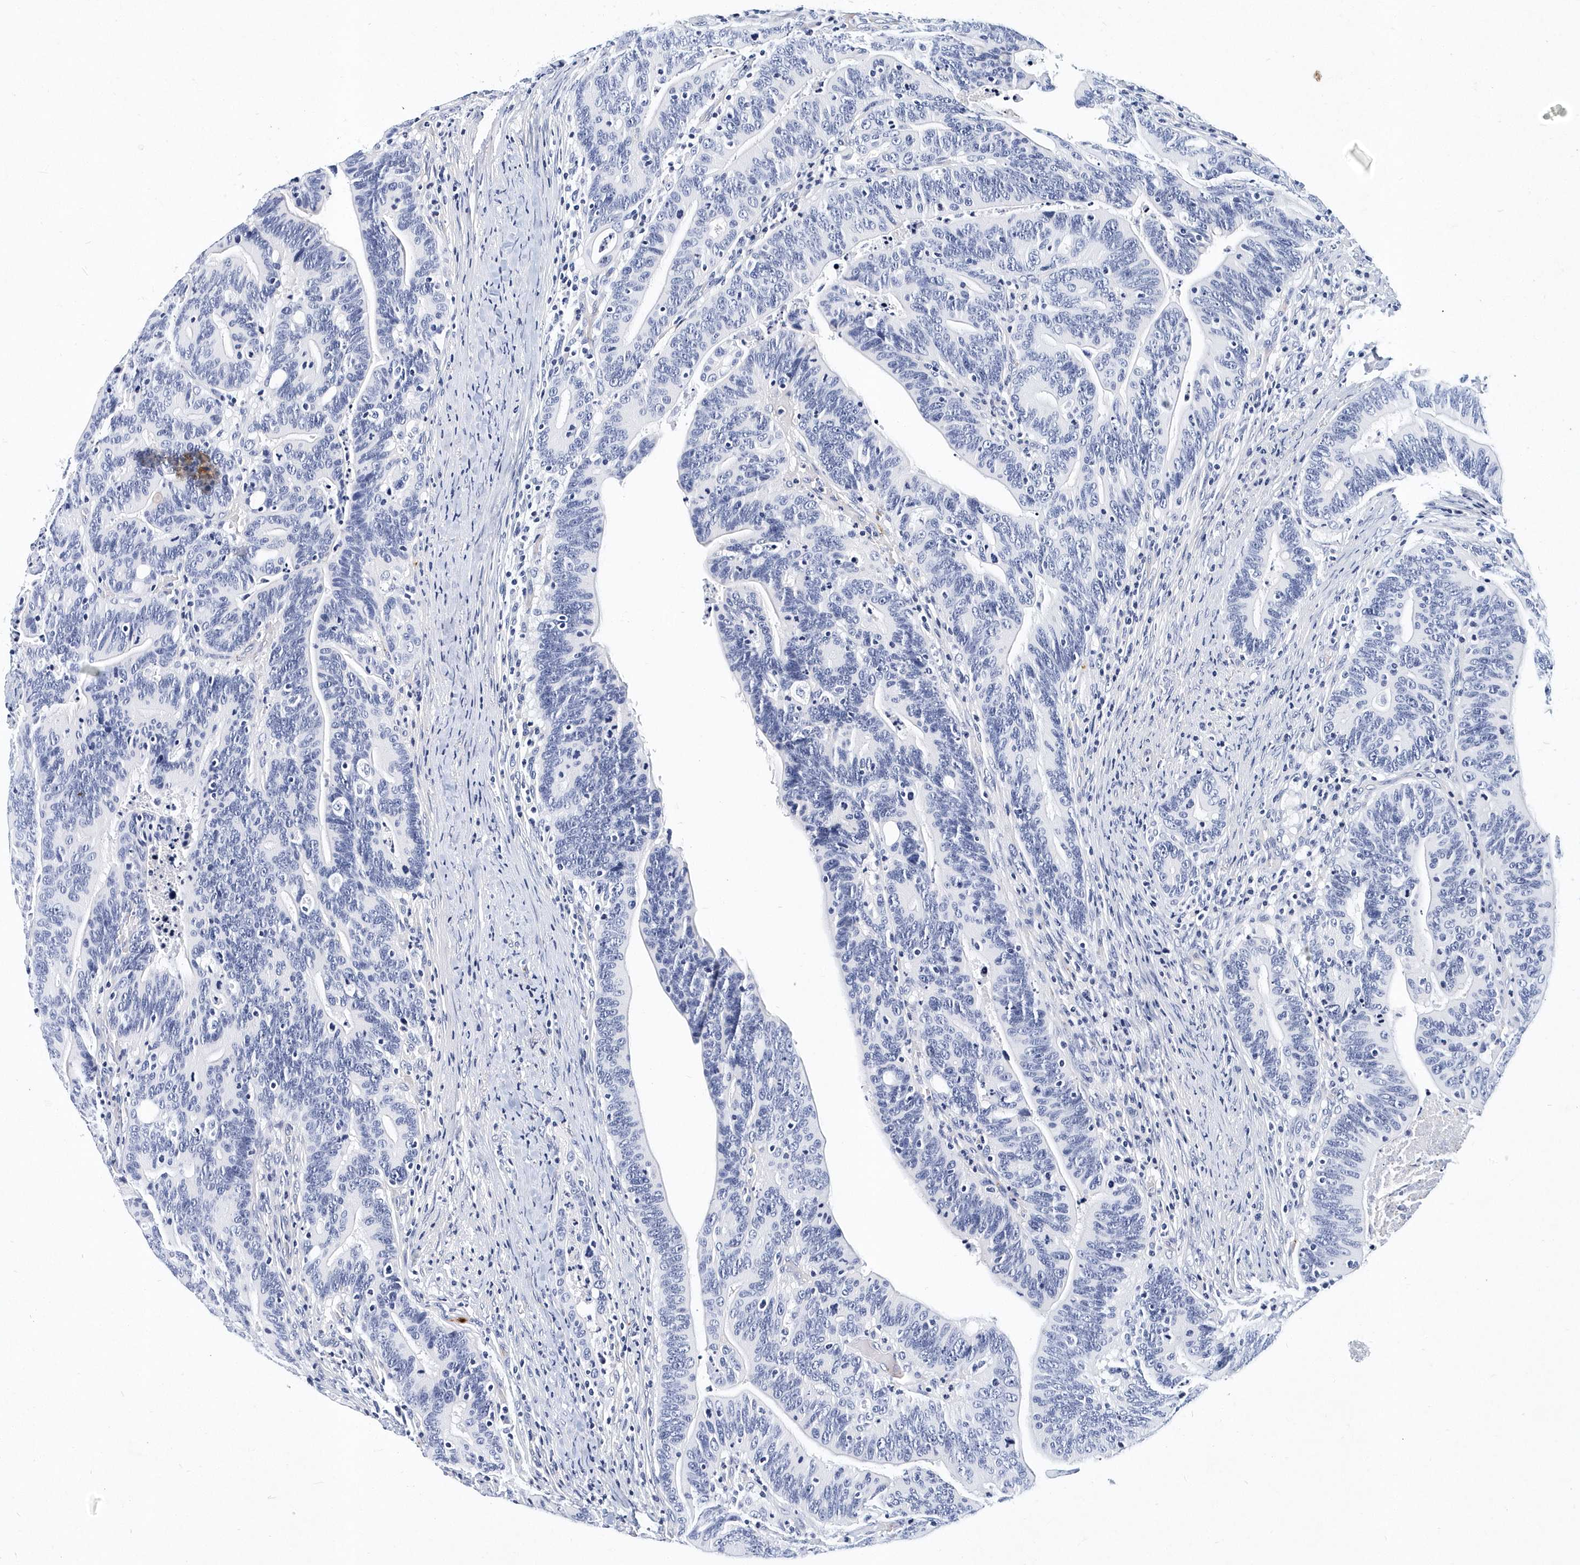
{"staining": {"intensity": "negative", "quantity": "none", "location": "none"}, "tissue": "colorectal cancer", "cell_type": "Tumor cells", "image_type": "cancer", "snomed": [{"axis": "morphology", "description": "Adenocarcinoma, NOS"}, {"axis": "topography", "description": "Colon"}], "caption": "Colorectal cancer was stained to show a protein in brown. There is no significant expression in tumor cells.", "gene": "ITGA2B", "patient": {"sex": "female", "age": 66}}